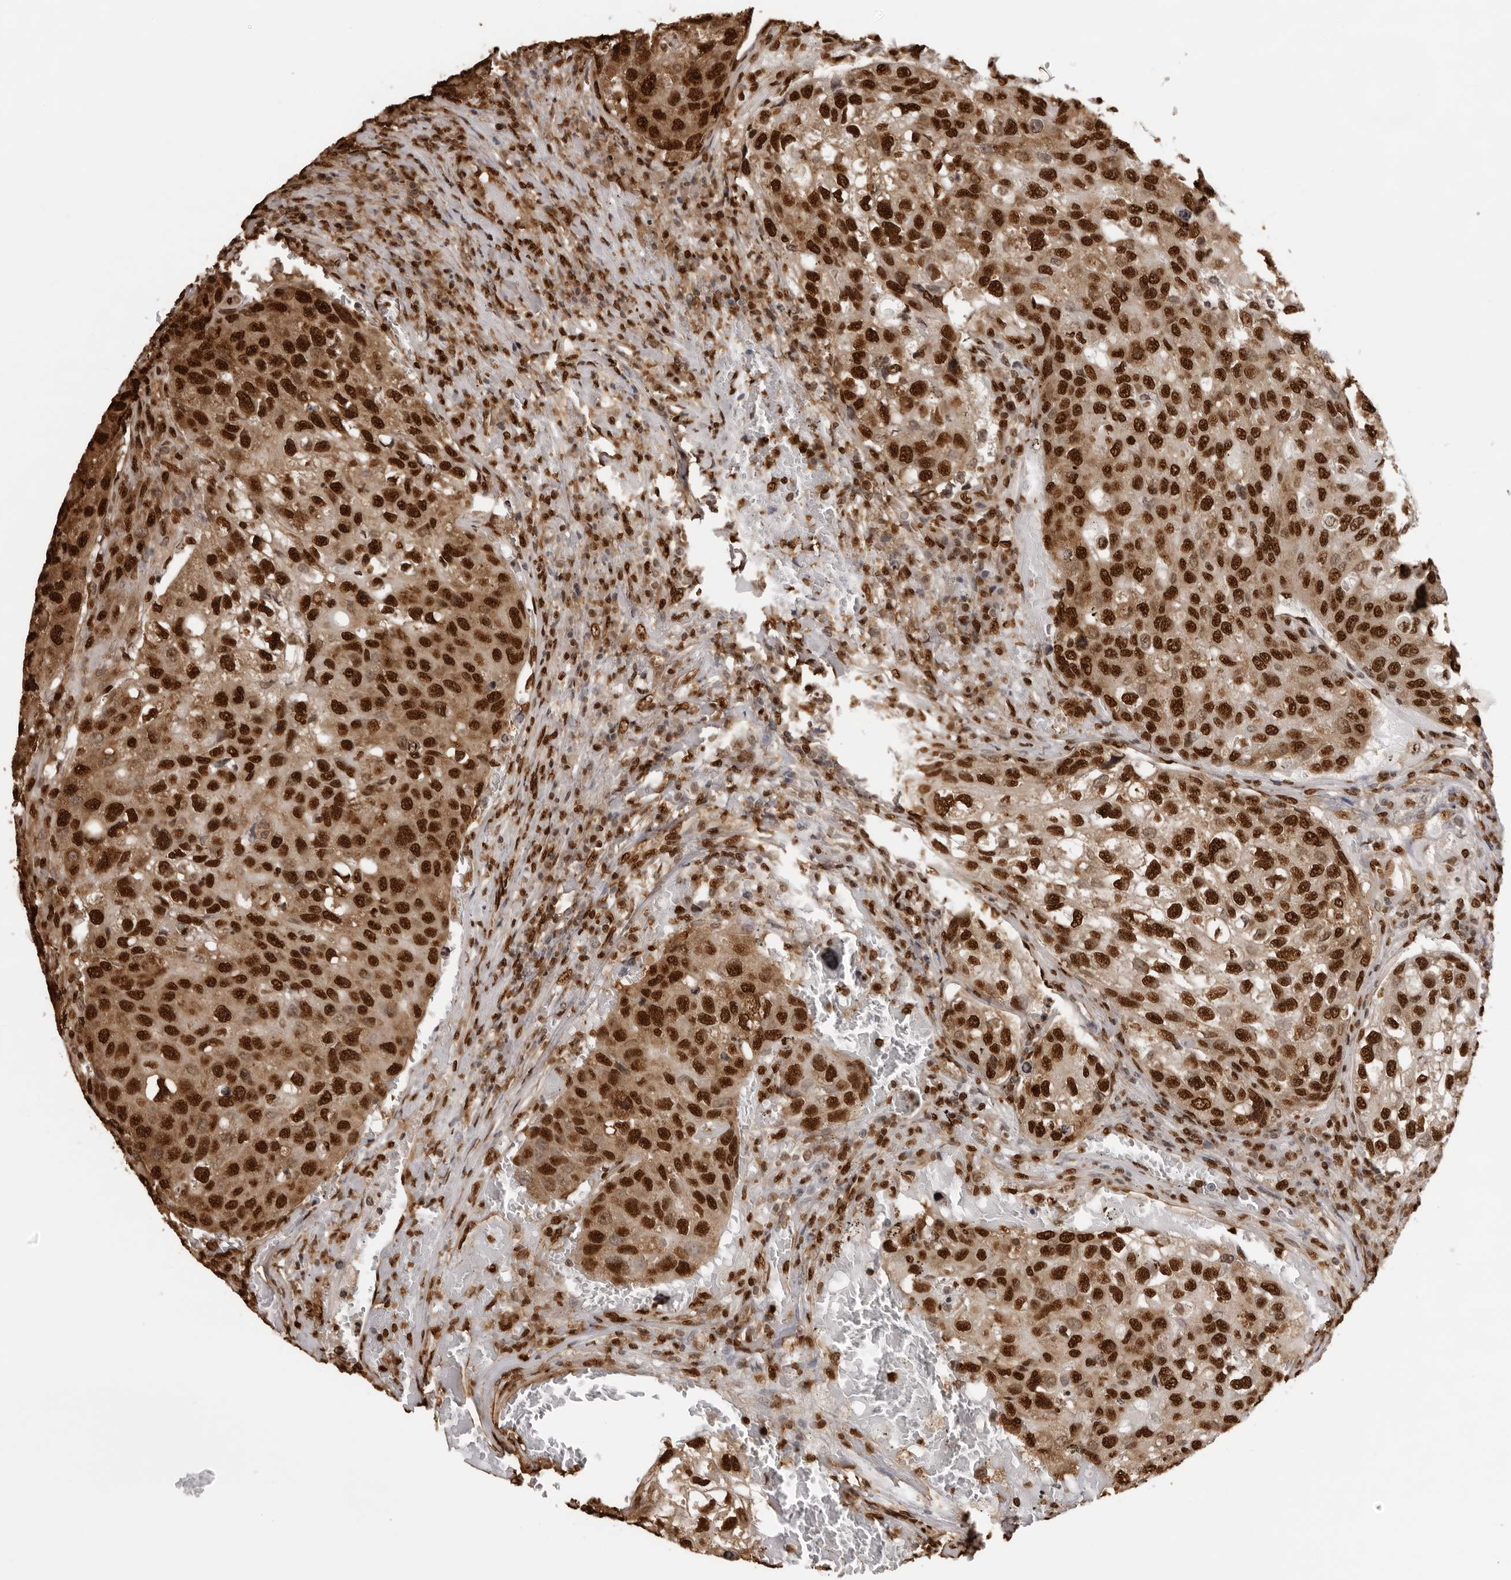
{"staining": {"intensity": "strong", "quantity": ">75%", "location": "nuclear"}, "tissue": "urothelial cancer", "cell_type": "Tumor cells", "image_type": "cancer", "snomed": [{"axis": "morphology", "description": "Urothelial carcinoma, High grade"}, {"axis": "topography", "description": "Lymph node"}, {"axis": "topography", "description": "Urinary bladder"}], "caption": "Urothelial cancer was stained to show a protein in brown. There is high levels of strong nuclear staining in about >75% of tumor cells.", "gene": "ZFP91", "patient": {"sex": "male", "age": 51}}